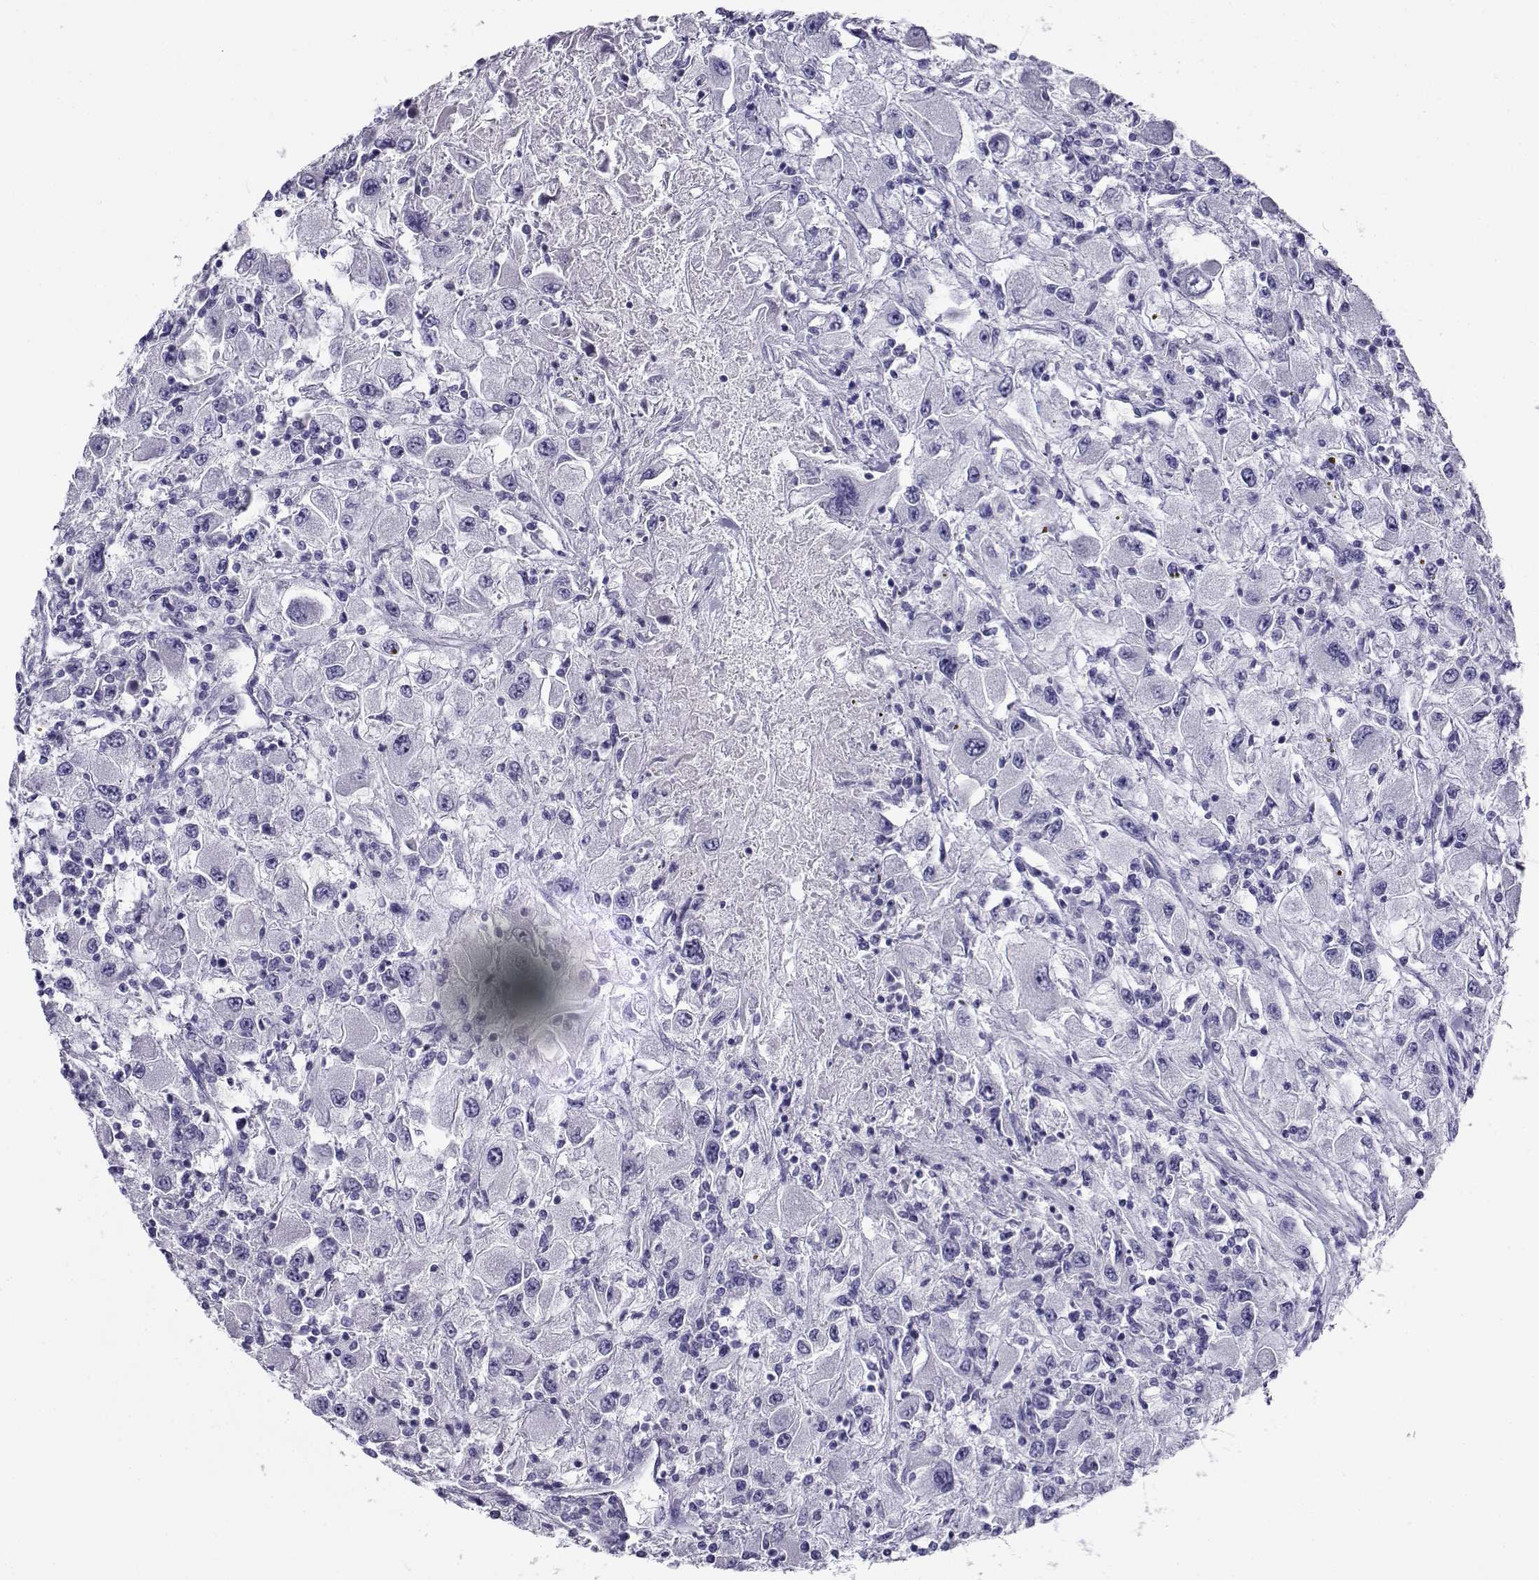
{"staining": {"intensity": "negative", "quantity": "none", "location": "none"}, "tissue": "renal cancer", "cell_type": "Tumor cells", "image_type": "cancer", "snomed": [{"axis": "morphology", "description": "Adenocarcinoma, NOS"}, {"axis": "topography", "description": "Kidney"}], "caption": "Renal cancer (adenocarcinoma) stained for a protein using immunohistochemistry (IHC) shows no staining tumor cells.", "gene": "CABS1", "patient": {"sex": "female", "age": 67}}